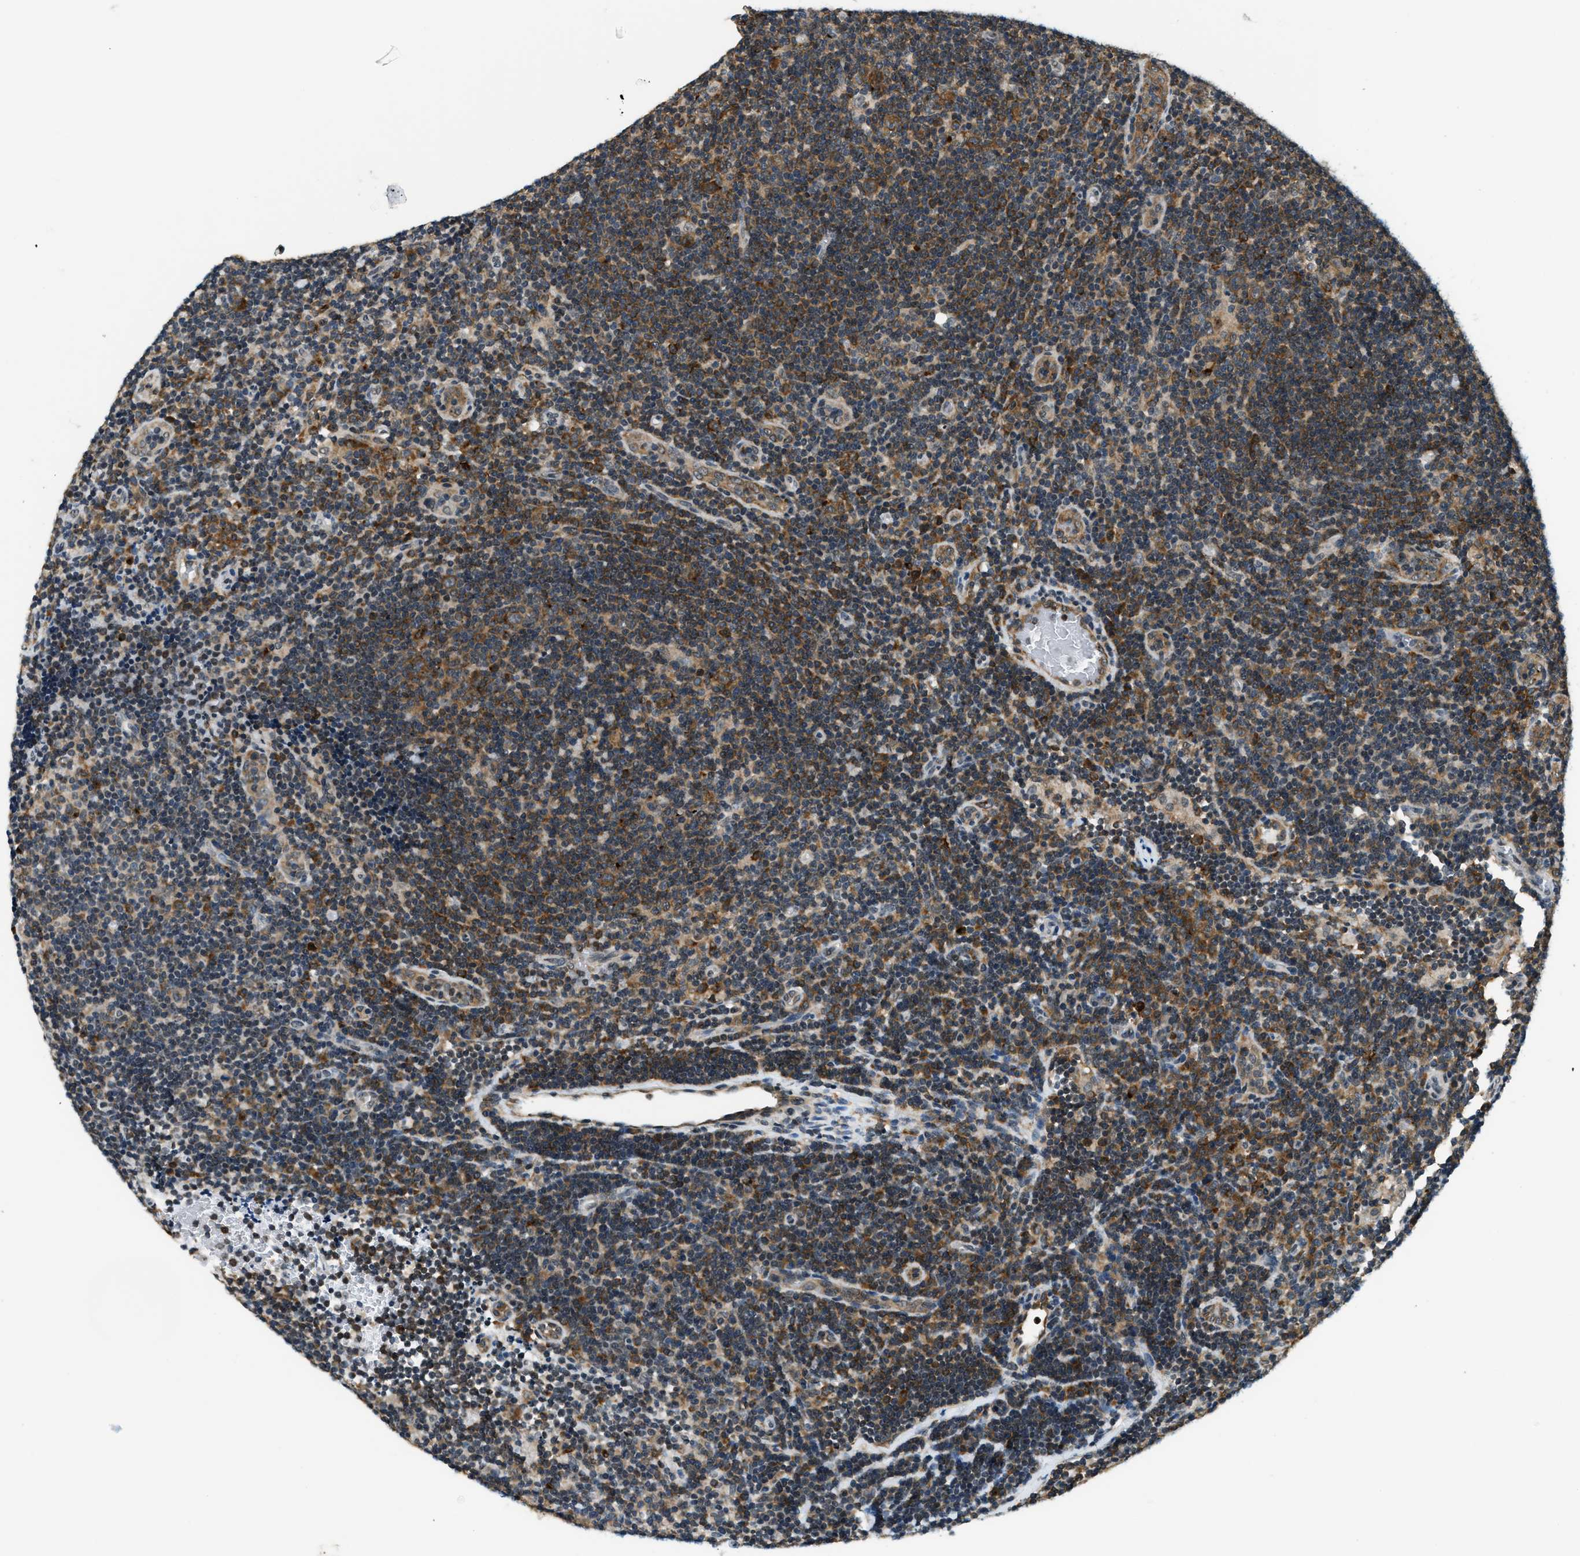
{"staining": {"intensity": "strong", "quantity": ">75%", "location": "cytoplasmic/membranous"}, "tissue": "lymphoma", "cell_type": "Tumor cells", "image_type": "cancer", "snomed": [{"axis": "morphology", "description": "Hodgkin's disease, NOS"}, {"axis": "topography", "description": "Lymph node"}], "caption": "Immunohistochemical staining of human Hodgkin's disease exhibits high levels of strong cytoplasmic/membranous expression in approximately >75% of tumor cells.", "gene": "RAB11FIP1", "patient": {"sex": "female", "age": 57}}